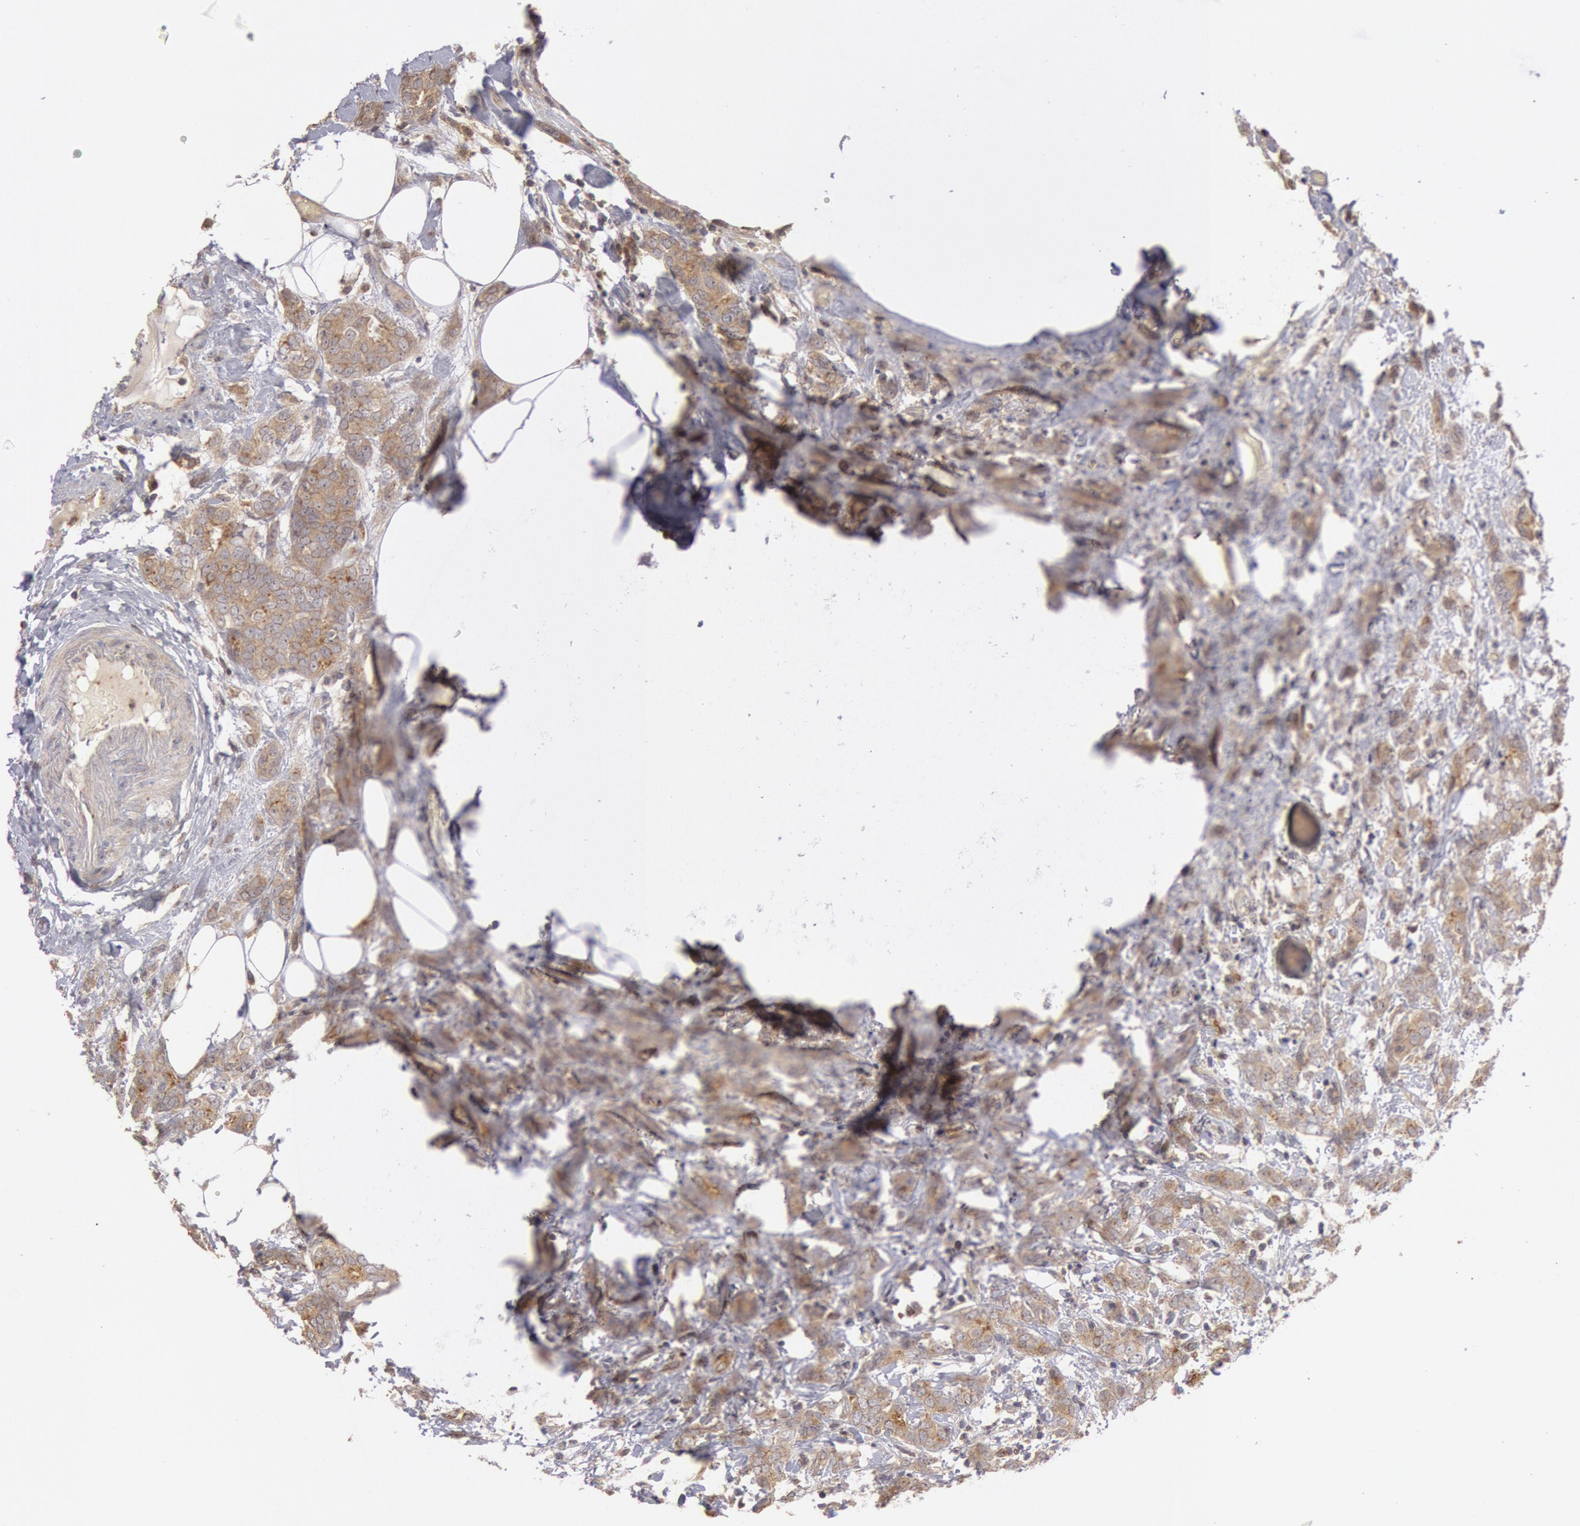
{"staining": {"intensity": "moderate", "quantity": ">75%", "location": "cytoplasmic/membranous"}, "tissue": "breast cancer", "cell_type": "Tumor cells", "image_type": "cancer", "snomed": [{"axis": "morphology", "description": "Duct carcinoma"}, {"axis": "topography", "description": "Breast"}], "caption": "A micrograph of breast cancer (intraductal carcinoma) stained for a protein reveals moderate cytoplasmic/membranous brown staining in tumor cells.", "gene": "PLA2G6", "patient": {"sex": "female", "age": 53}}